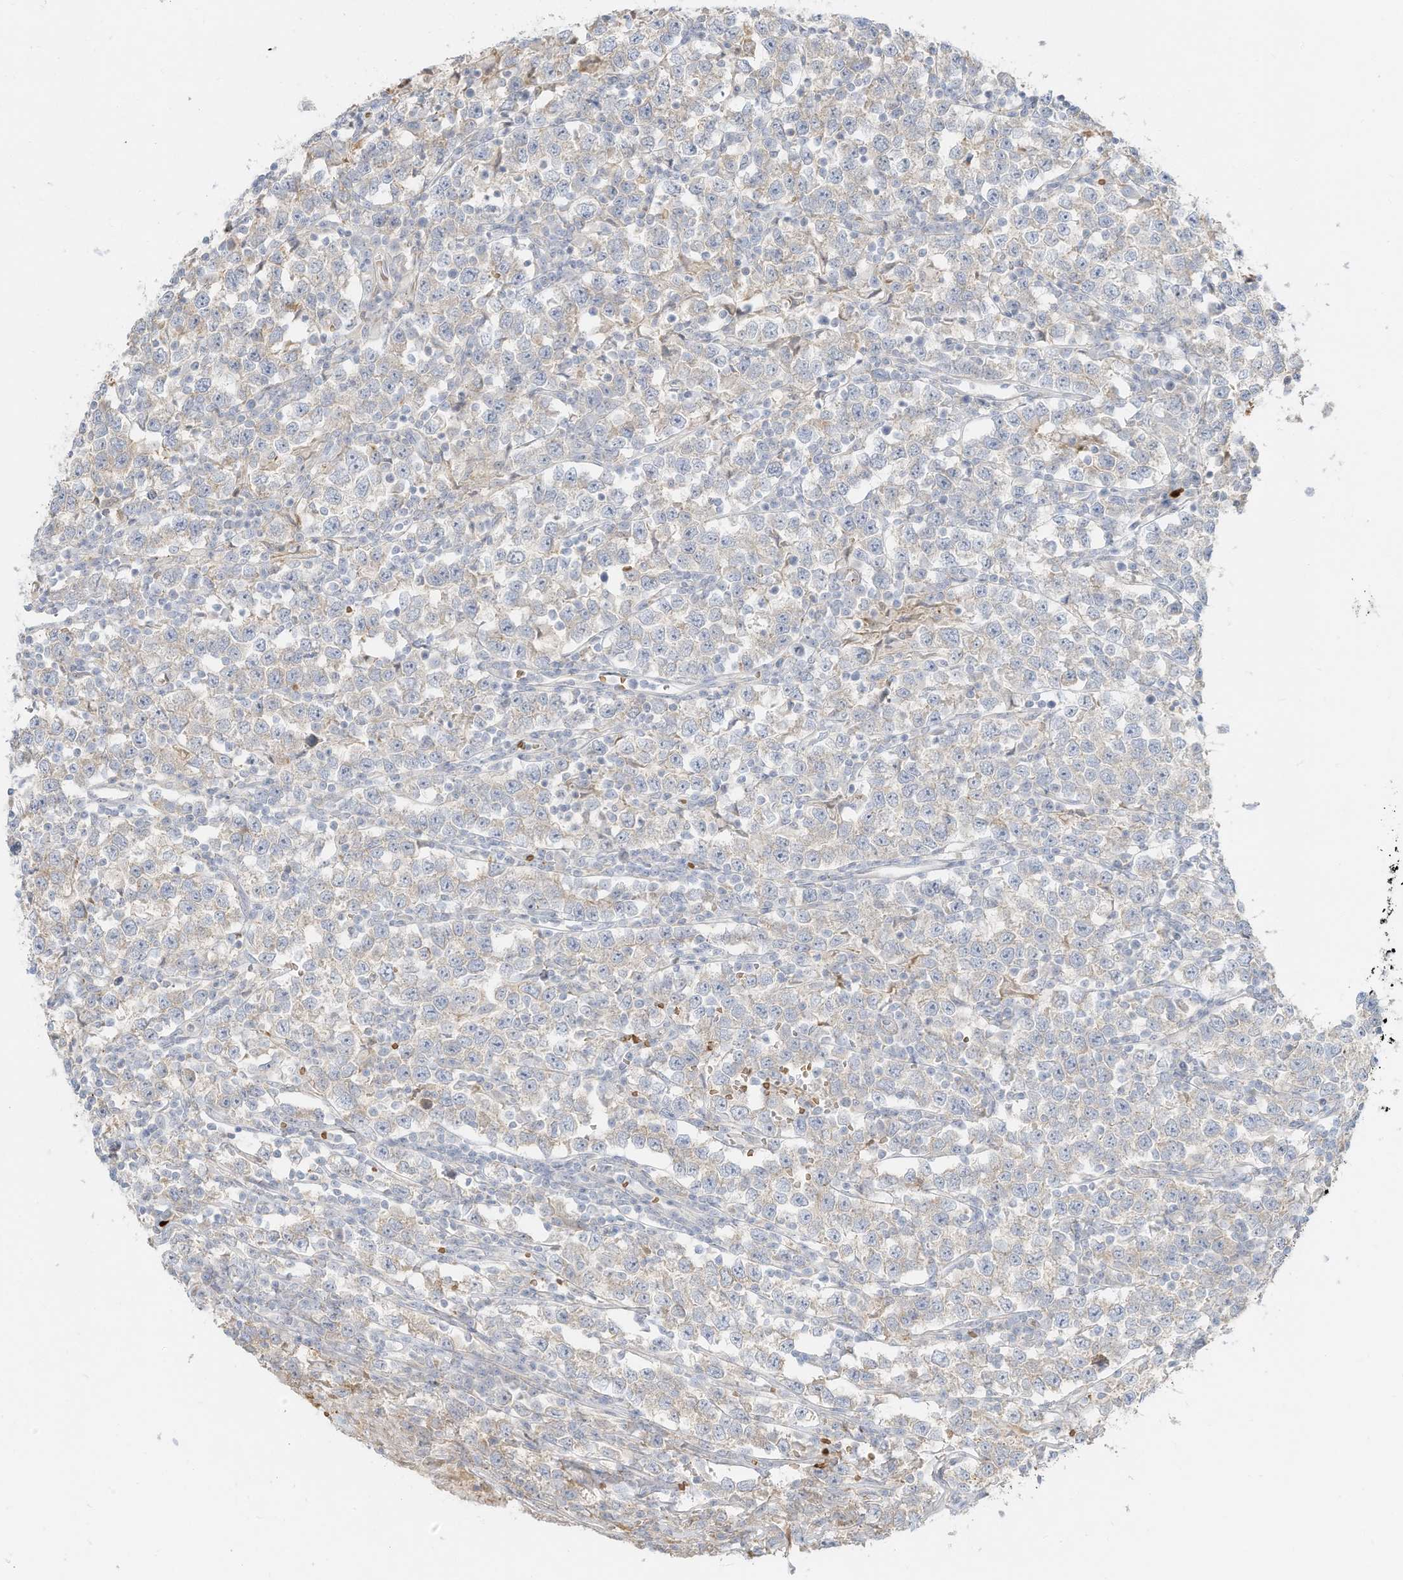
{"staining": {"intensity": "negative", "quantity": "none", "location": "none"}, "tissue": "testis cancer", "cell_type": "Tumor cells", "image_type": "cancer", "snomed": [{"axis": "morphology", "description": "Normal tissue, NOS"}, {"axis": "morphology", "description": "Seminoma, NOS"}, {"axis": "topography", "description": "Testis"}], "caption": "A histopathology image of human testis cancer (seminoma) is negative for staining in tumor cells.", "gene": "OFD1", "patient": {"sex": "male", "age": 43}}